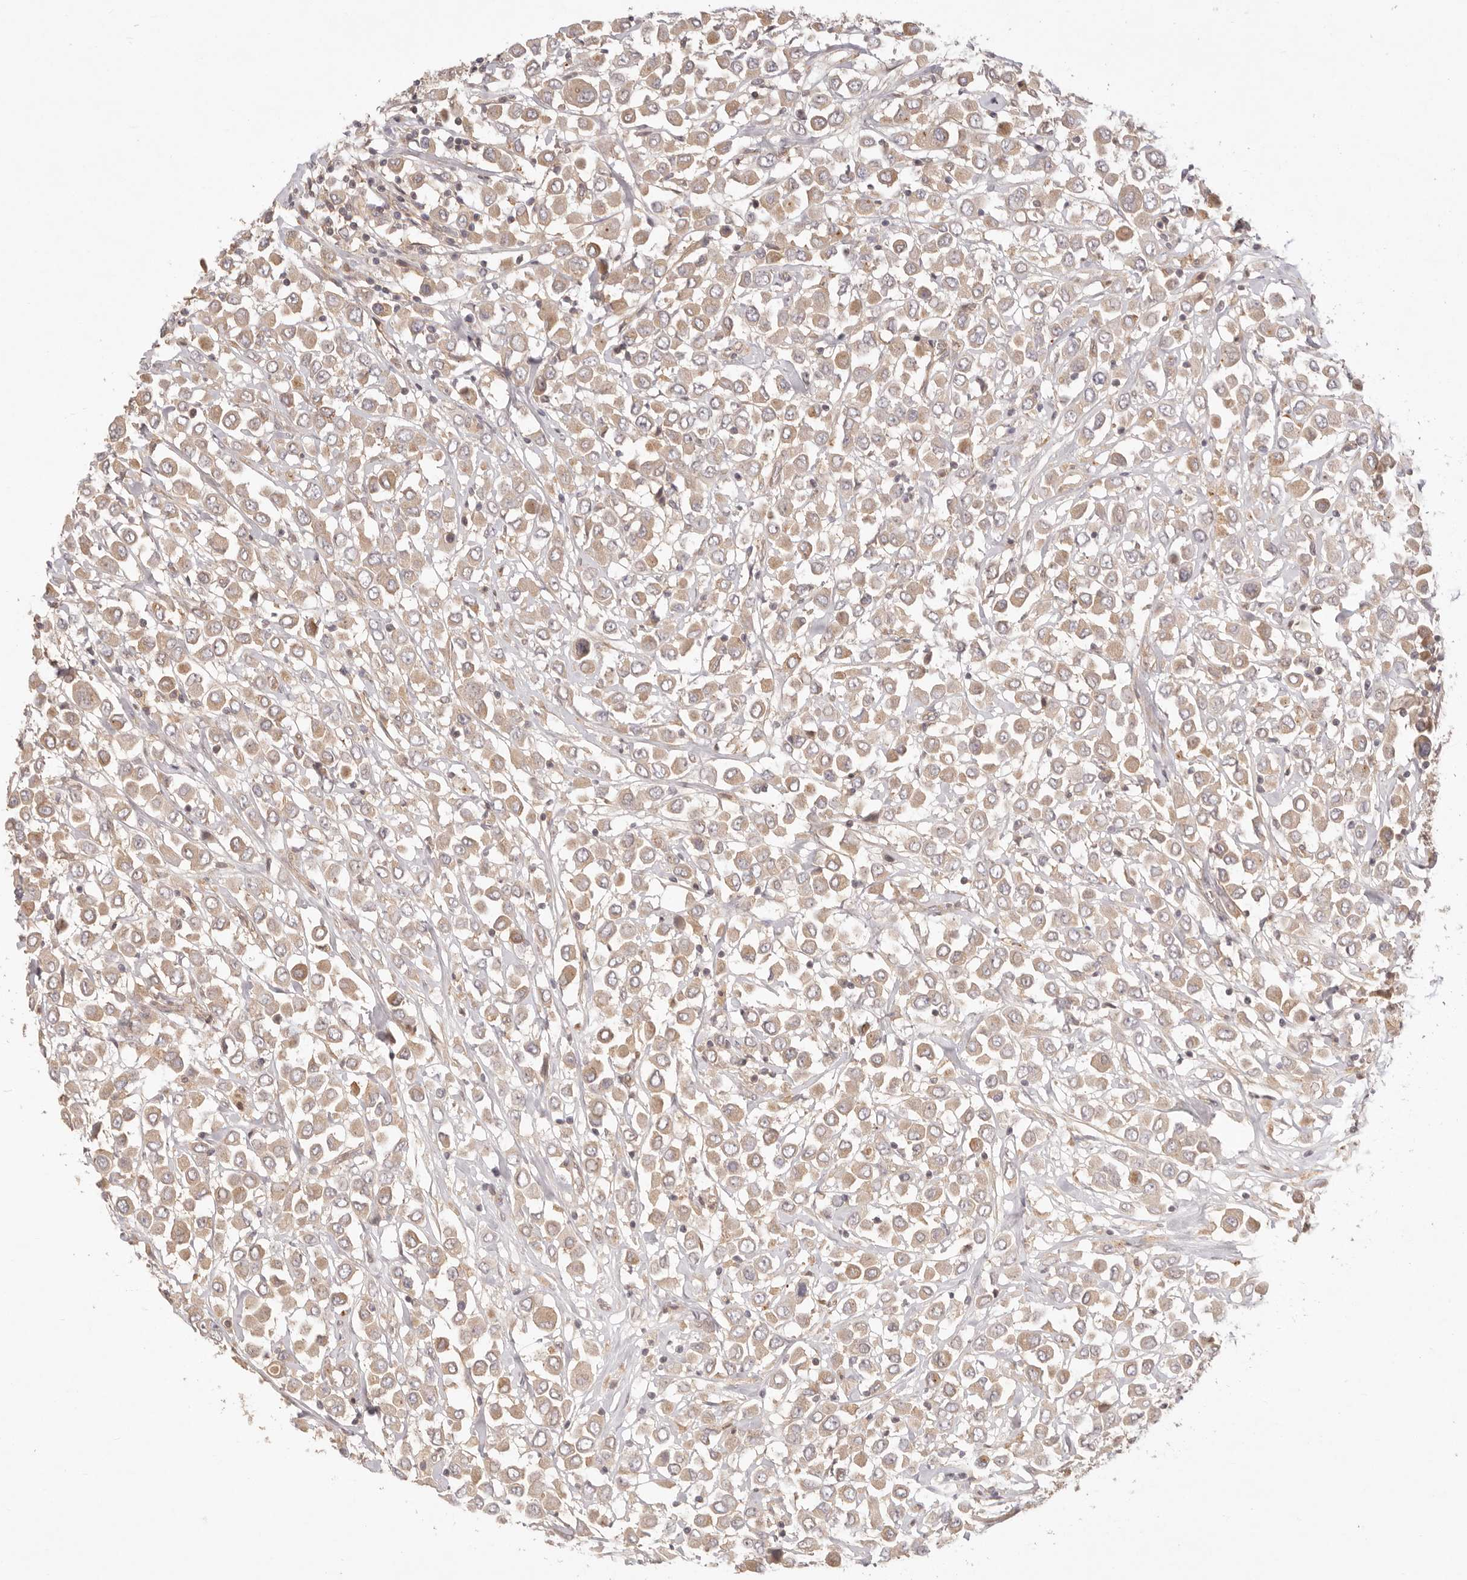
{"staining": {"intensity": "weak", "quantity": ">75%", "location": "cytoplasmic/membranous"}, "tissue": "breast cancer", "cell_type": "Tumor cells", "image_type": "cancer", "snomed": [{"axis": "morphology", "description": "Duct carcinoma"}, {"axis": "topography", "description": "Breast"}], "caption": "A micrograph of intraductal carcinoma (breast) stained for a protein shows weak cytoplasmic/membranous brown staining in tumor cells.", "gene": "PPP1R3B", "patient": {"sex": "female", "age": 61}}